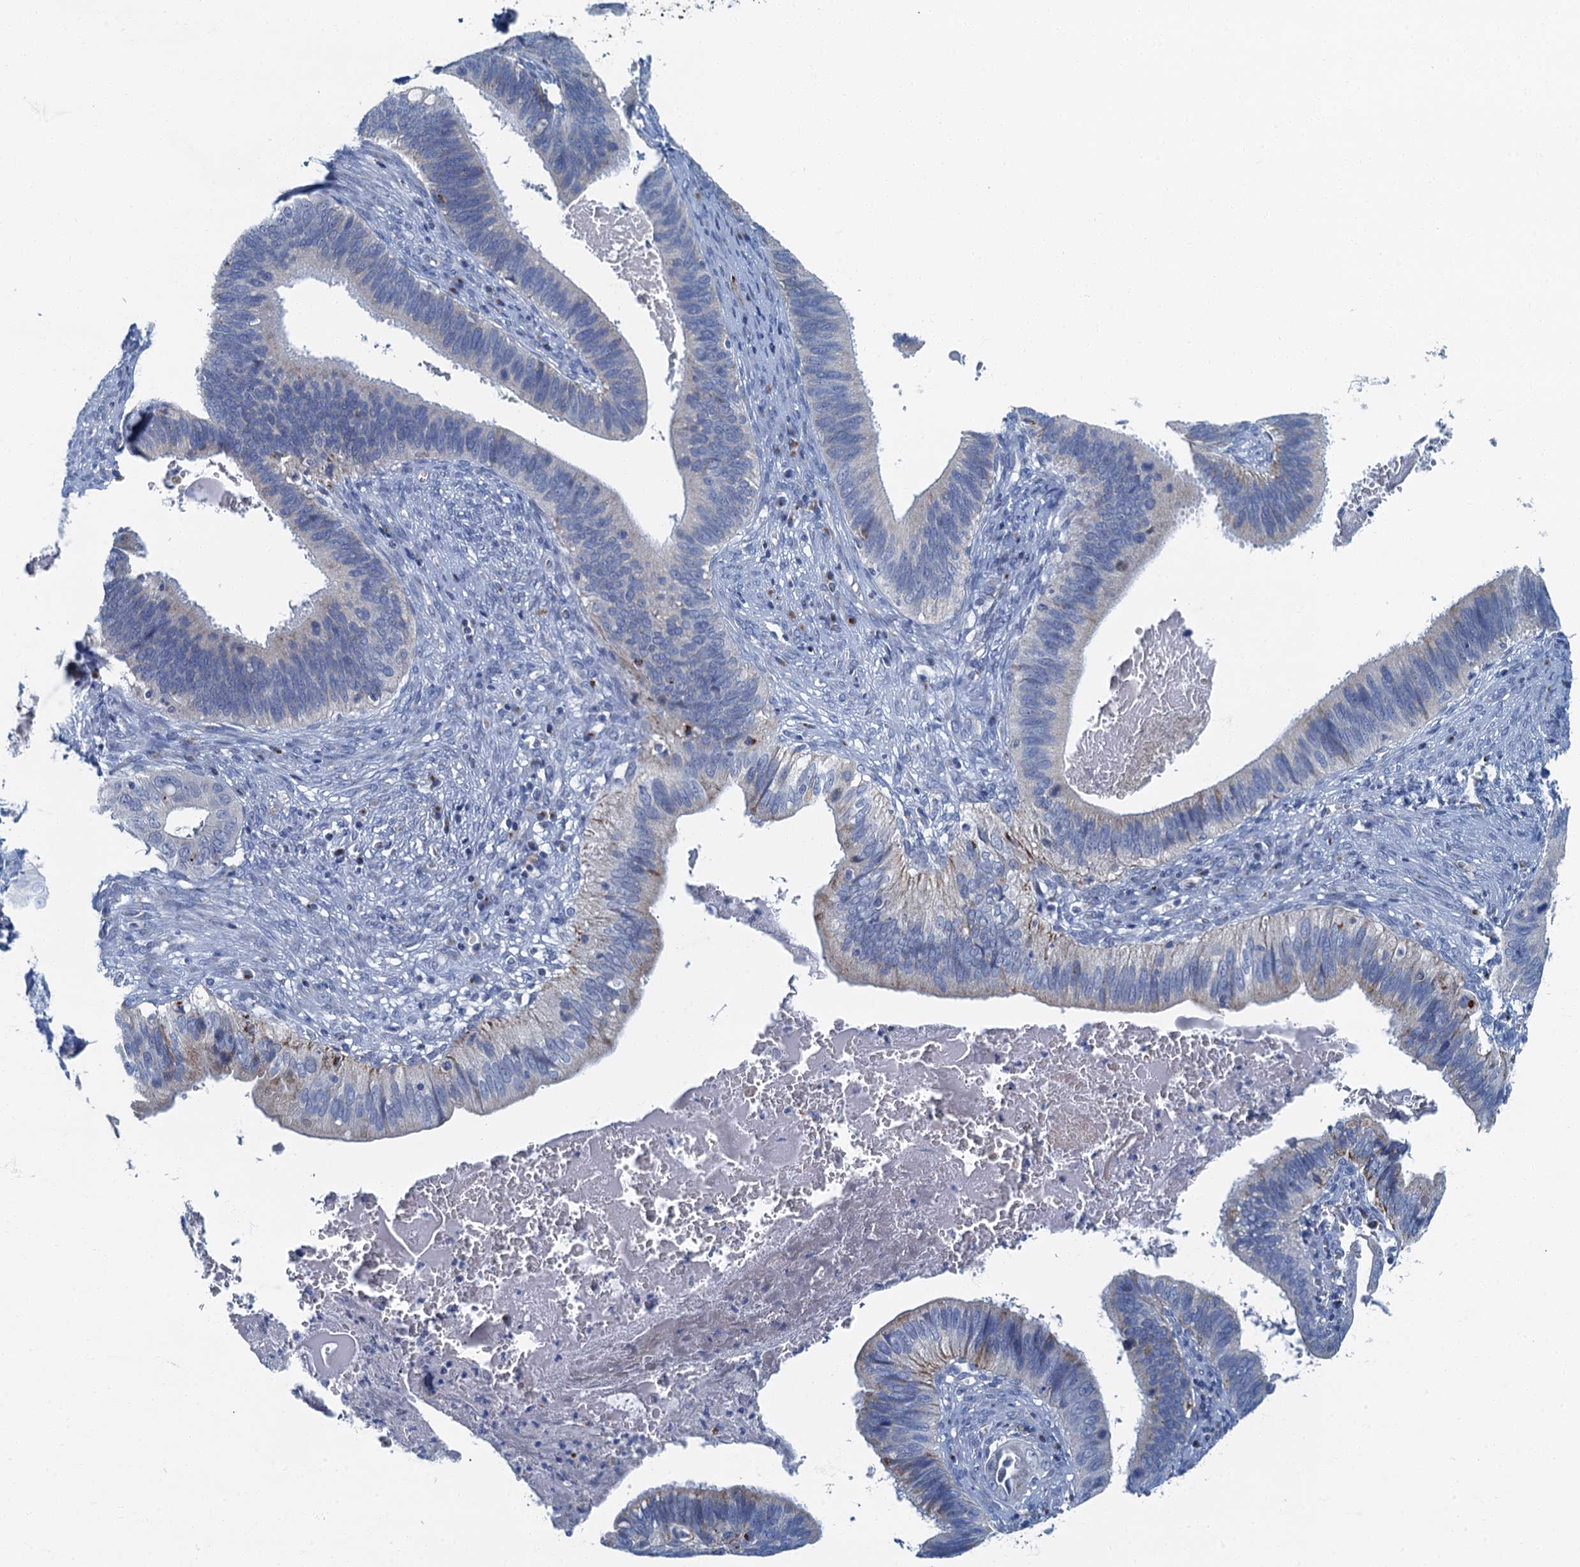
{"staining": {"intensity": "negative", "quantity": "none", "location": "none"}, "tissue": "cervical cancer", "cell_type": "Tumor cells", "image_type": "cancer", "snomed": [{"axis": "morphology", "description": "Adenocarcinoma, NOS"}, {"axis": "topography", "description": "Cervix"}], "caption": "The IHC histopathology image has no significant positivity in tumor cells of adenocarcinoma (cervical) tissue. Brightfield microscopy of immunohistochemistry stained with DAB (3,3'-diaminobenzidine) (brown) and hematoxylin (blue), captured at high magnification.", "gene": "LYPD3", "patient": {"sex": "female", "age": 42}}